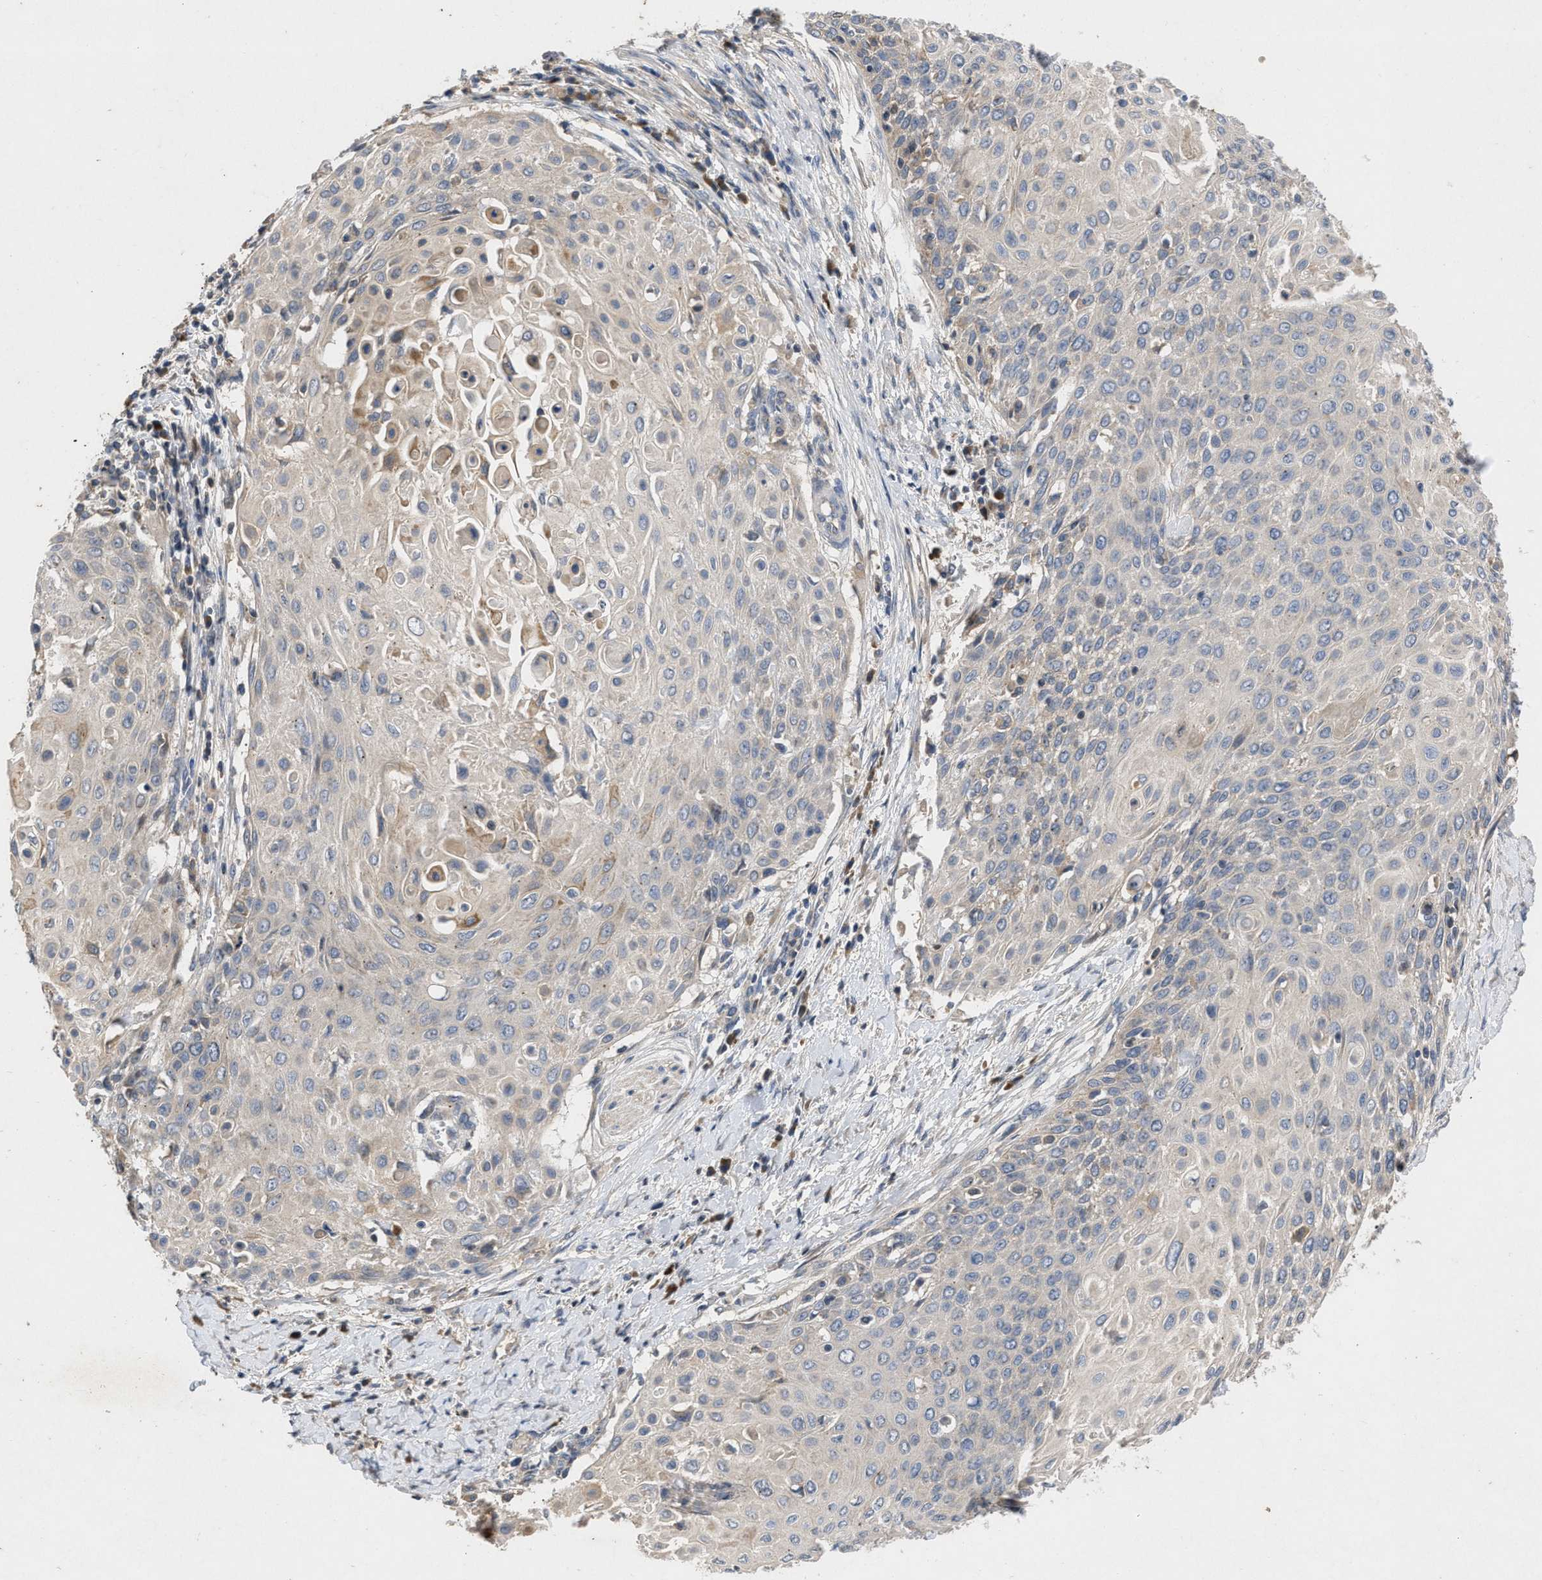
{"staining": {"intensity": "negative", "quantity": "none", "location": "none"}, "tissue": "cervical cancer", "cell_type": "Tumor cells", "image_type": "cancer", "snomed": [{"axis": "morphology", "description": "Squamous cell carcinoma, NOS"}, {"axis": "topography", "description": "Cervix"}], "caption": "This is a photomicrograph of immunohistochemistry staining of cervical cancer (squamous cell carcinoma), which shows no positivity in tumor cells. (Stains: DAB (3,3'-diaminobenzidine) immunohistochemistry with hematoxylin counter stain, Microscopy: brightfield microscopy at high magnification).", "gene": "VPS4A", "patient": {"sex": "female", "age": 39}}